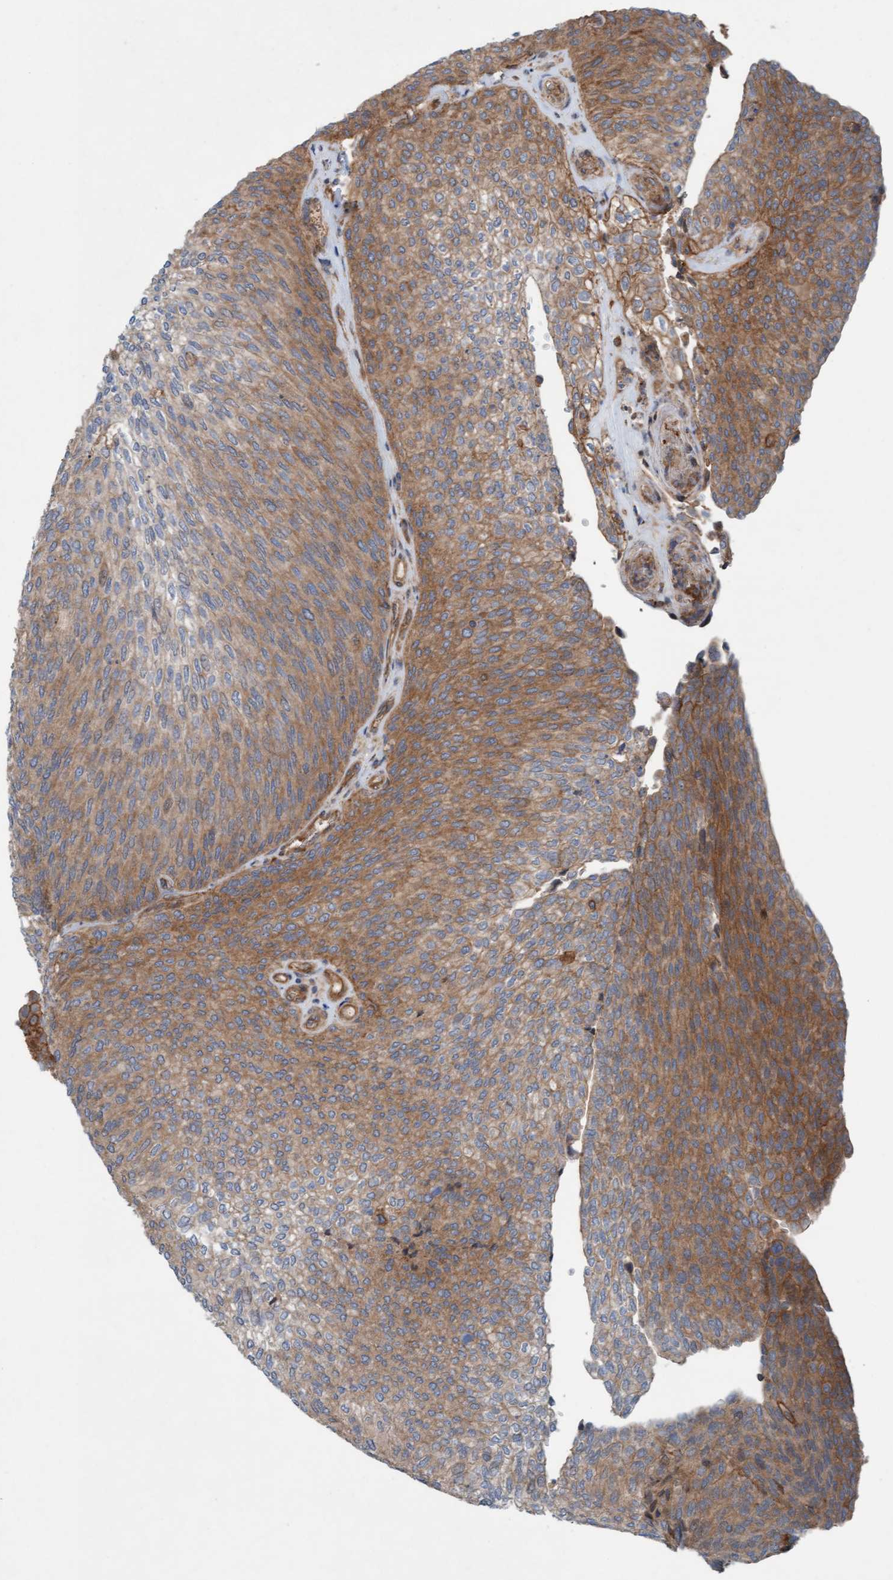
{"staining": {"intensity": "moderate", "quantity": ">75%", "location": "cytoplasmic/membranous"}, "tissue": "urothelial cancer", "cell_type": "Tumor cells", "image_type": "cancer", "snomed": [{"axis": "morphology", "description": "Urothelial carcinoma, Low grade"}, {"axis": "topography", "description": "Urinary bladder"}], "caption": "This is a histology image of IHC staining of low-grade urothelial carcinoma, which shows moderate positivity in the cytoplasmic/membranous of tumor cells.", "gene": "ERAL1", "patient": {"sex": "female", "age": 79}}